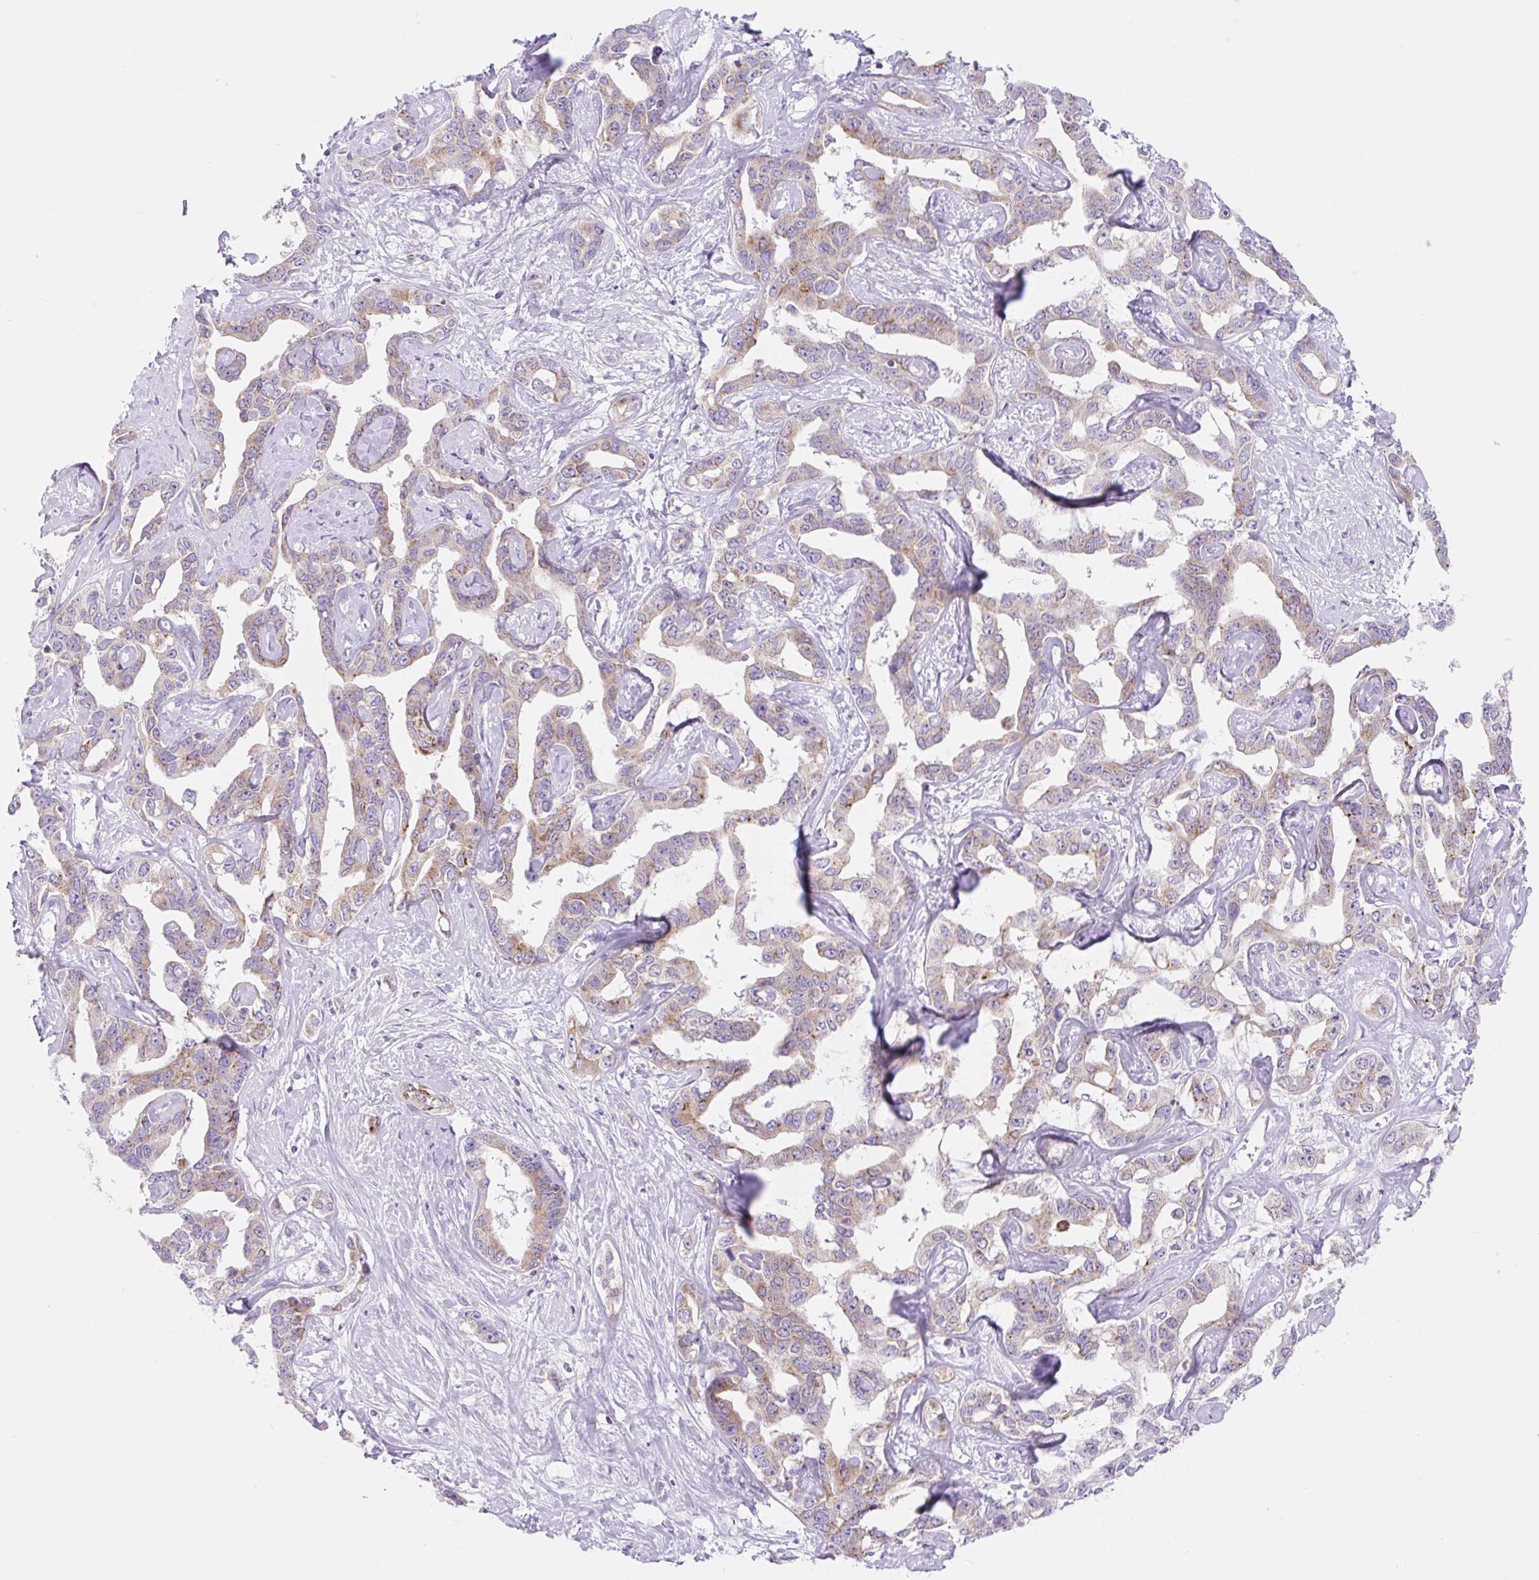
{"staining": {"intensity": "moderate", "quantity": "25%-75%", "location": "cytoplasmic/membranous"}, "tissue": "liver cancer", "cell_type": "Tumor cells", "image_type": "cancer", "snomed": [{"axis": "morphology", "description": "Cholangiocarcinoma"}, {"axis": "topography", "description": "Liver"}], "caption": "Immunohistochemical staining of human liver cancer (cholangiocarcinoma) displays medium levels of moderate cytoplasmic/membranous expression in about 25%-75% of tumor cells. (DAB IHC with brightfield microscopy, high magnification).", "gene": "FOCAD", "patient": {"sex": "male", "age": 59}}